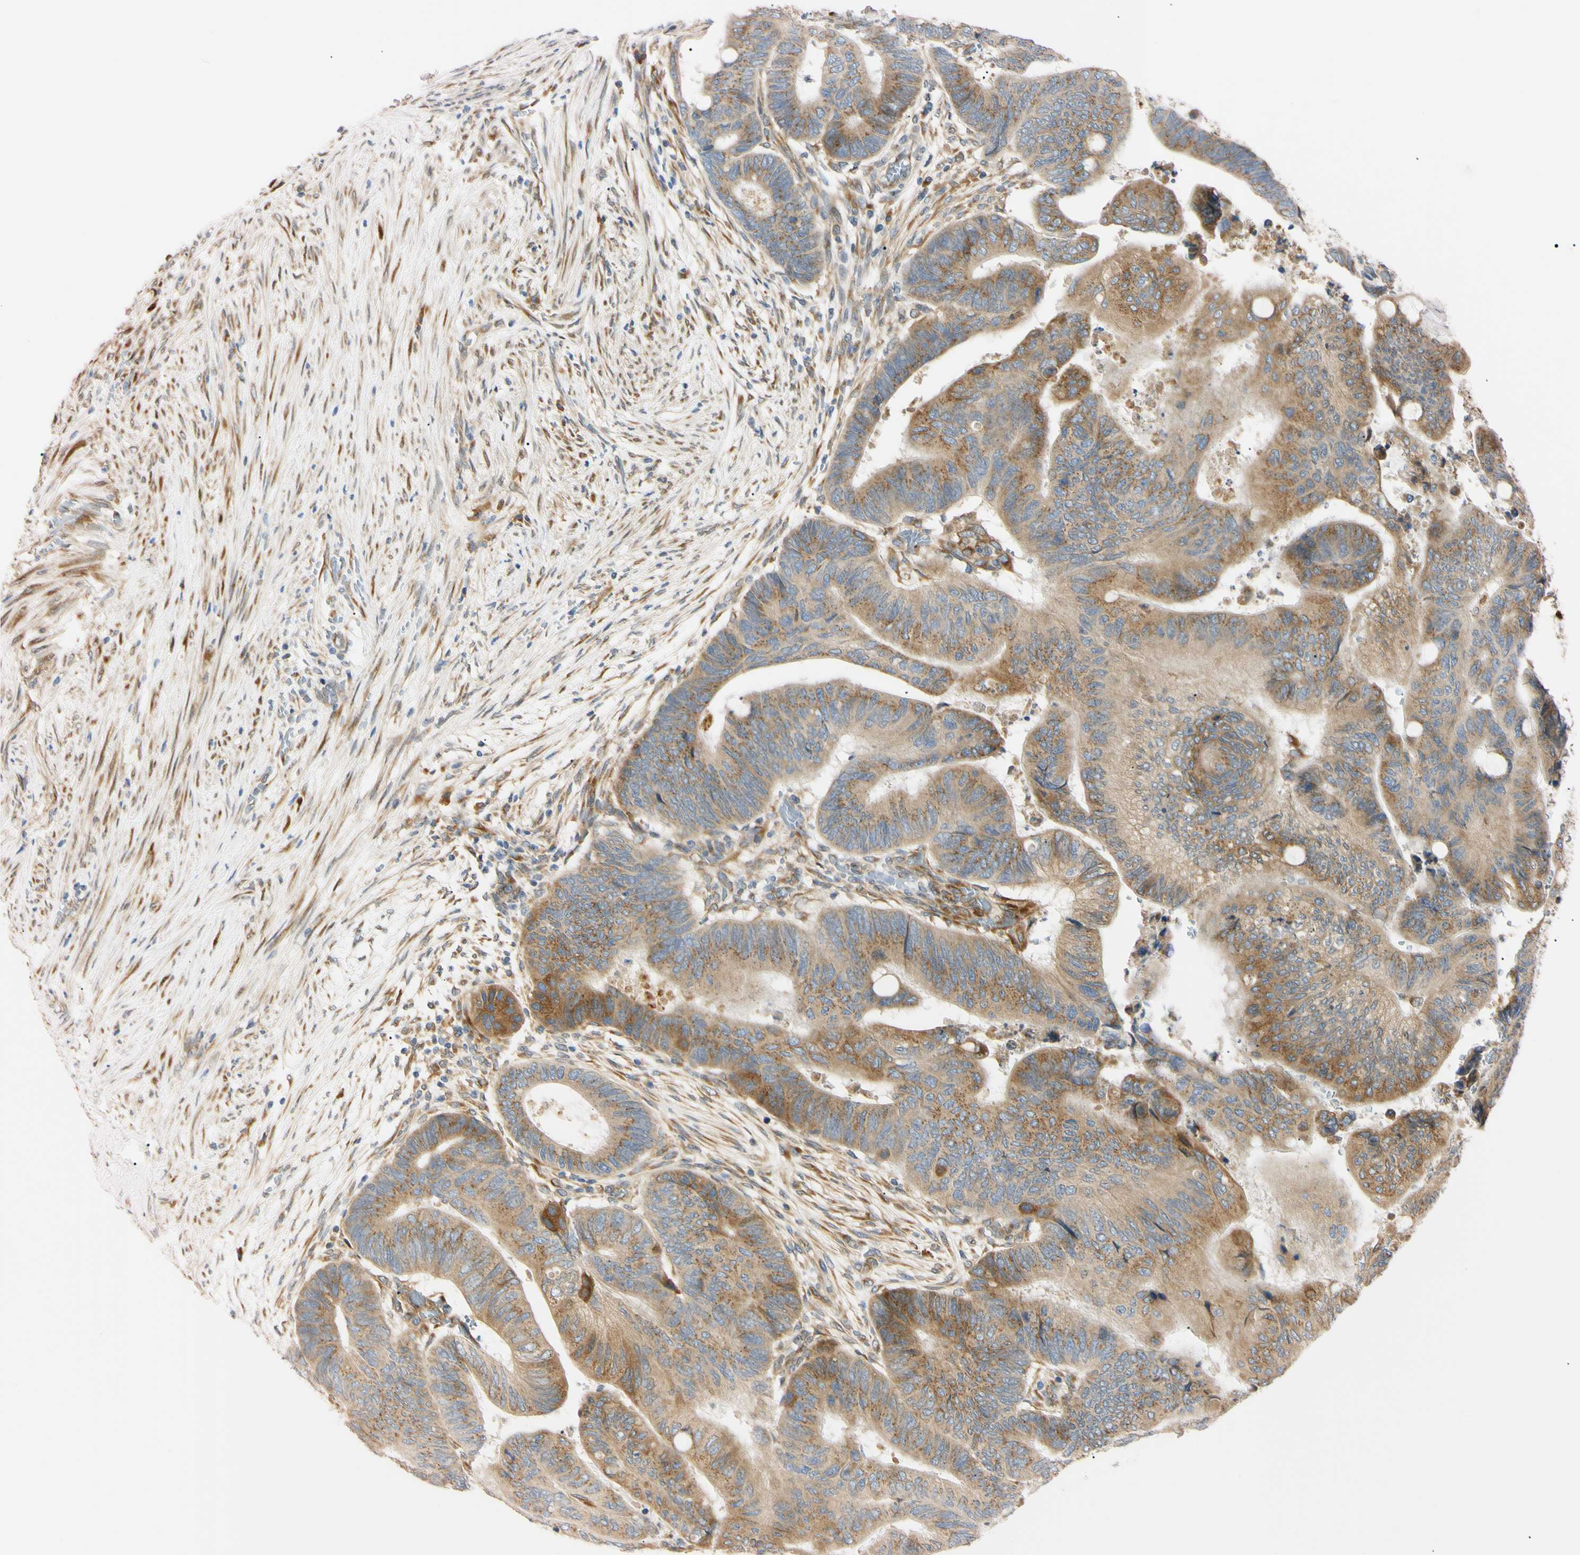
{"staining": {"intensity": "moderate", "quantity": ">75%", "location": "cytoplasmic/membranous"}, "tissue": "colorectal cancer", "cell_type": "Tumor cells", "image_type": "cancer", "snomed": [{"axis": "morphology", "description": "Normal tissue, NOS"}, {"axis": "morphology", "description": "Adenocarcinoma, NOS"}, {"axis": "topography", "description": "Rectum"}, {"axis": "topography", "description": "Peripheral nerve tissue"}], "caption": "A histopathology image of human colorectal cancer stained for a protein exhibits moderate cytoplasmic/membranous brown staining in tumor cells.", "gene": "IER3IP1", "patient": {"sex": "male", "age": 92}}